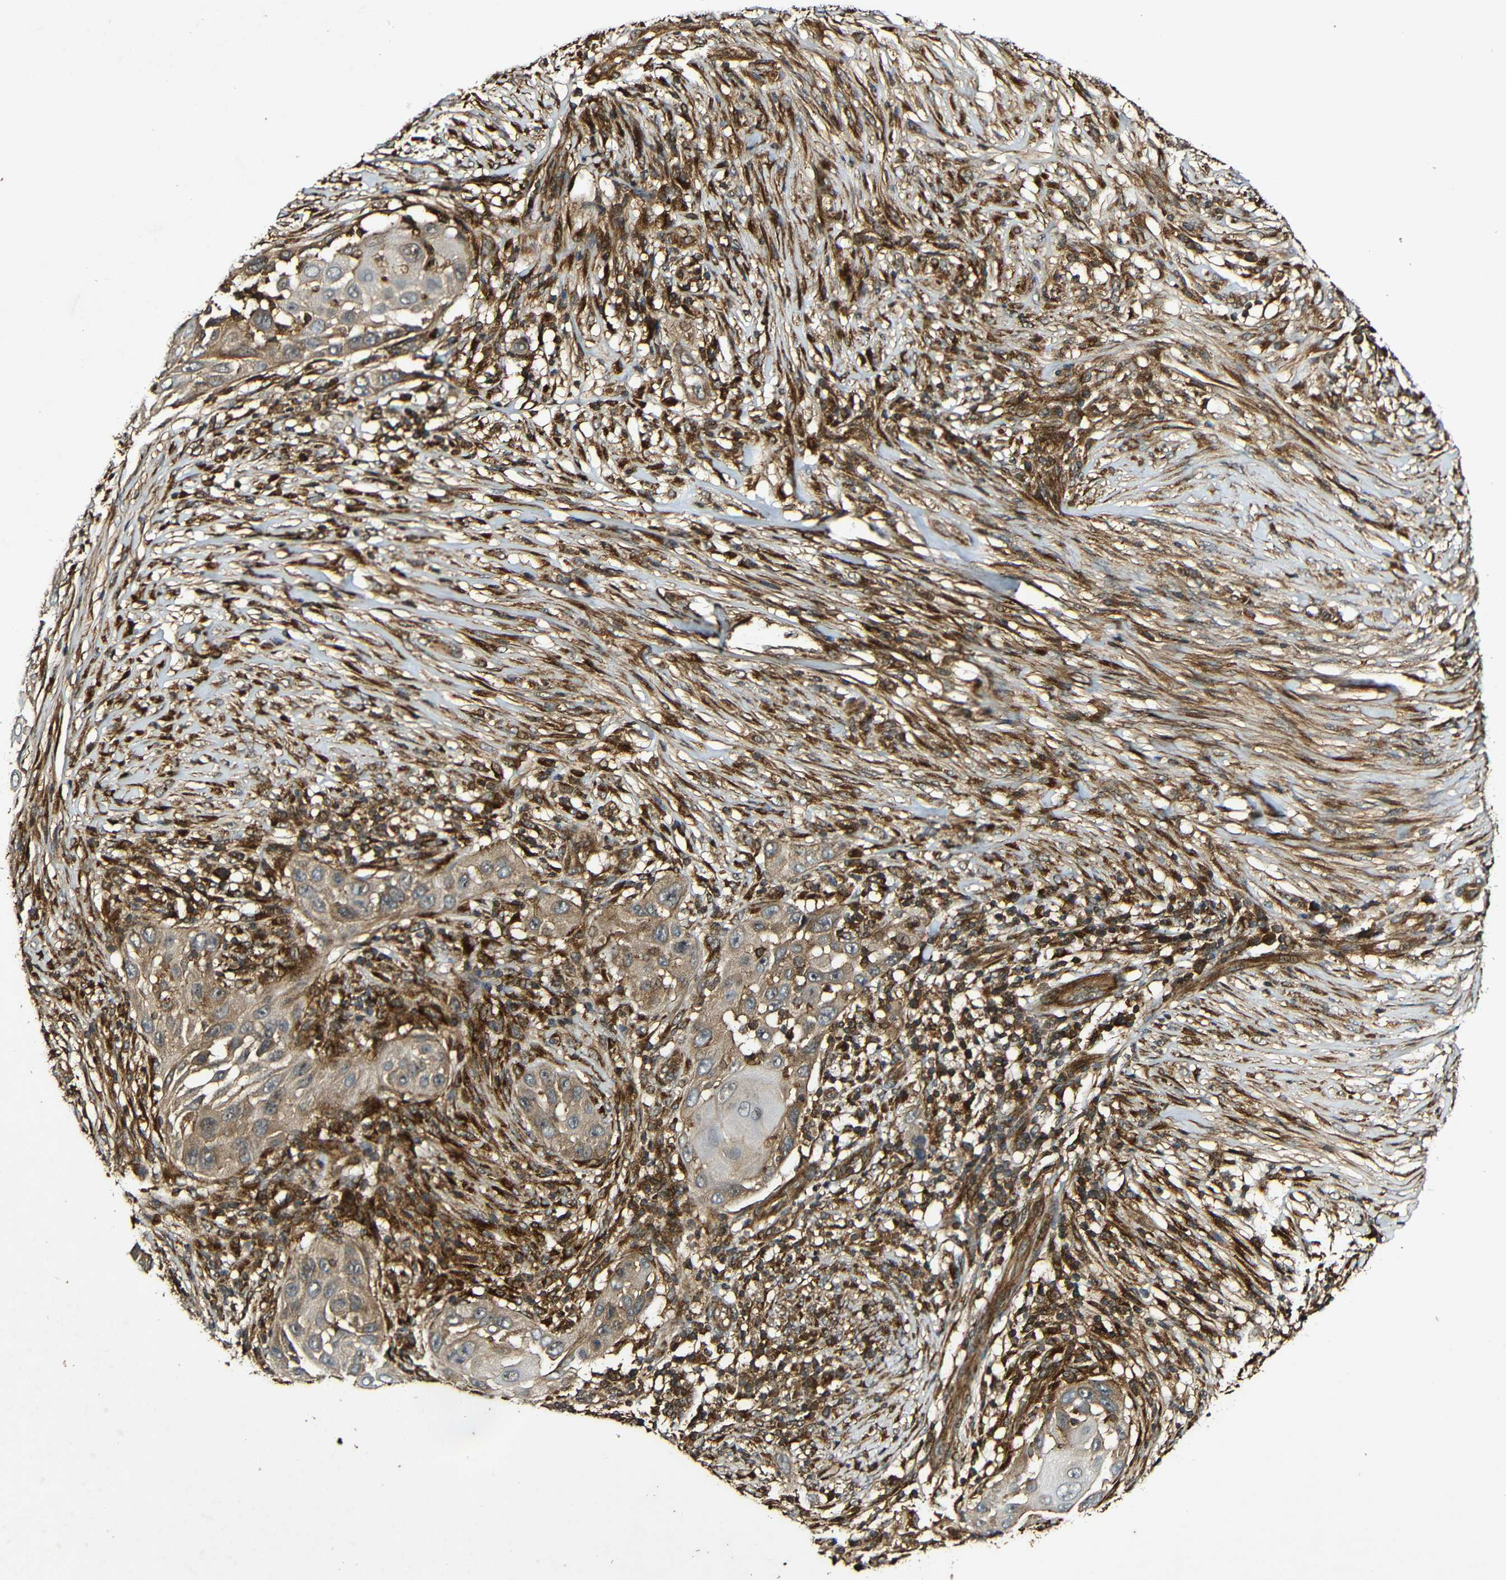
{"staining": {"intensity": "moderate", "quantity": "25%-75%", "location": "cytoplasmic/membranous"}, "tissue": "skin cancer", "cell_type": "Tumor cells", "image_type": "cancer", "snomed": [{"axis": "morphology", "description": "Squamous cell carcinoma, NOS"}, {"axis": "topography", "description": "Skin"}], "caption": "A micrograph of skin cancer (squamous cell carcinoma) stained for a protein reveals moderate cytoplasmic/membranous brown staining in tumor cells. (DAB IHC with brightfield microscopy, high magnification).", "gene": "CASP8", "patient": {"sex": "female", "age": 44}}